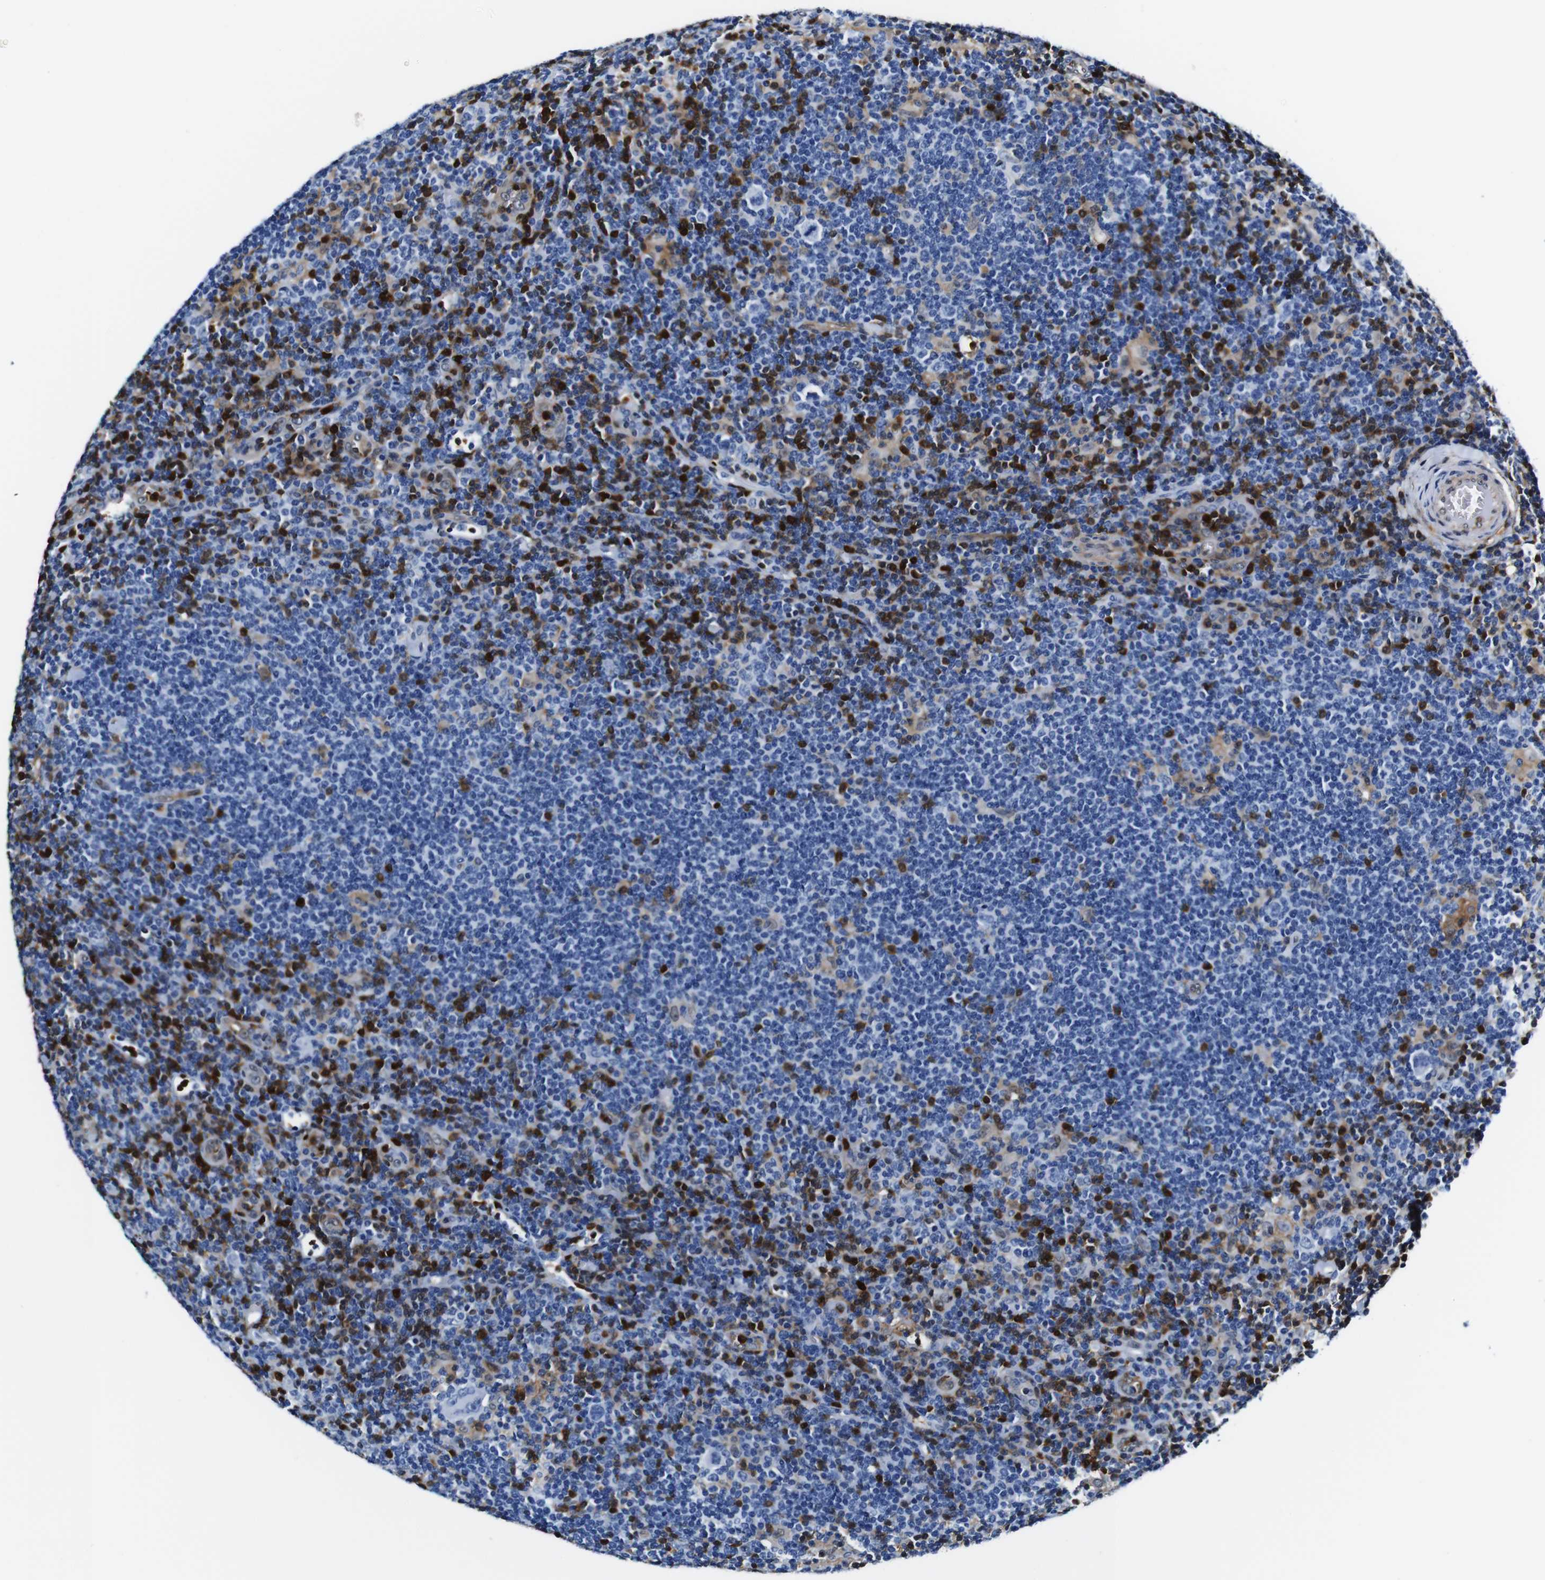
{"staining": {"intensity": "negative", "quantity": "none", "location": "none"}, "tissue": "lymphoma", "cell_type": "Tumor cells", "image_type": "cancer", "snomed": [{"axis": "morphology", "description": "Hodgkin's disease, NOS"}, {"axis": "topography", "description": "Lymph node"}], "caption": "Tumor cells show no significant protein positivity in Hodgkin's disease.", "gene": "ANXA1", "patient": {"sex": "female", "age": 57}}